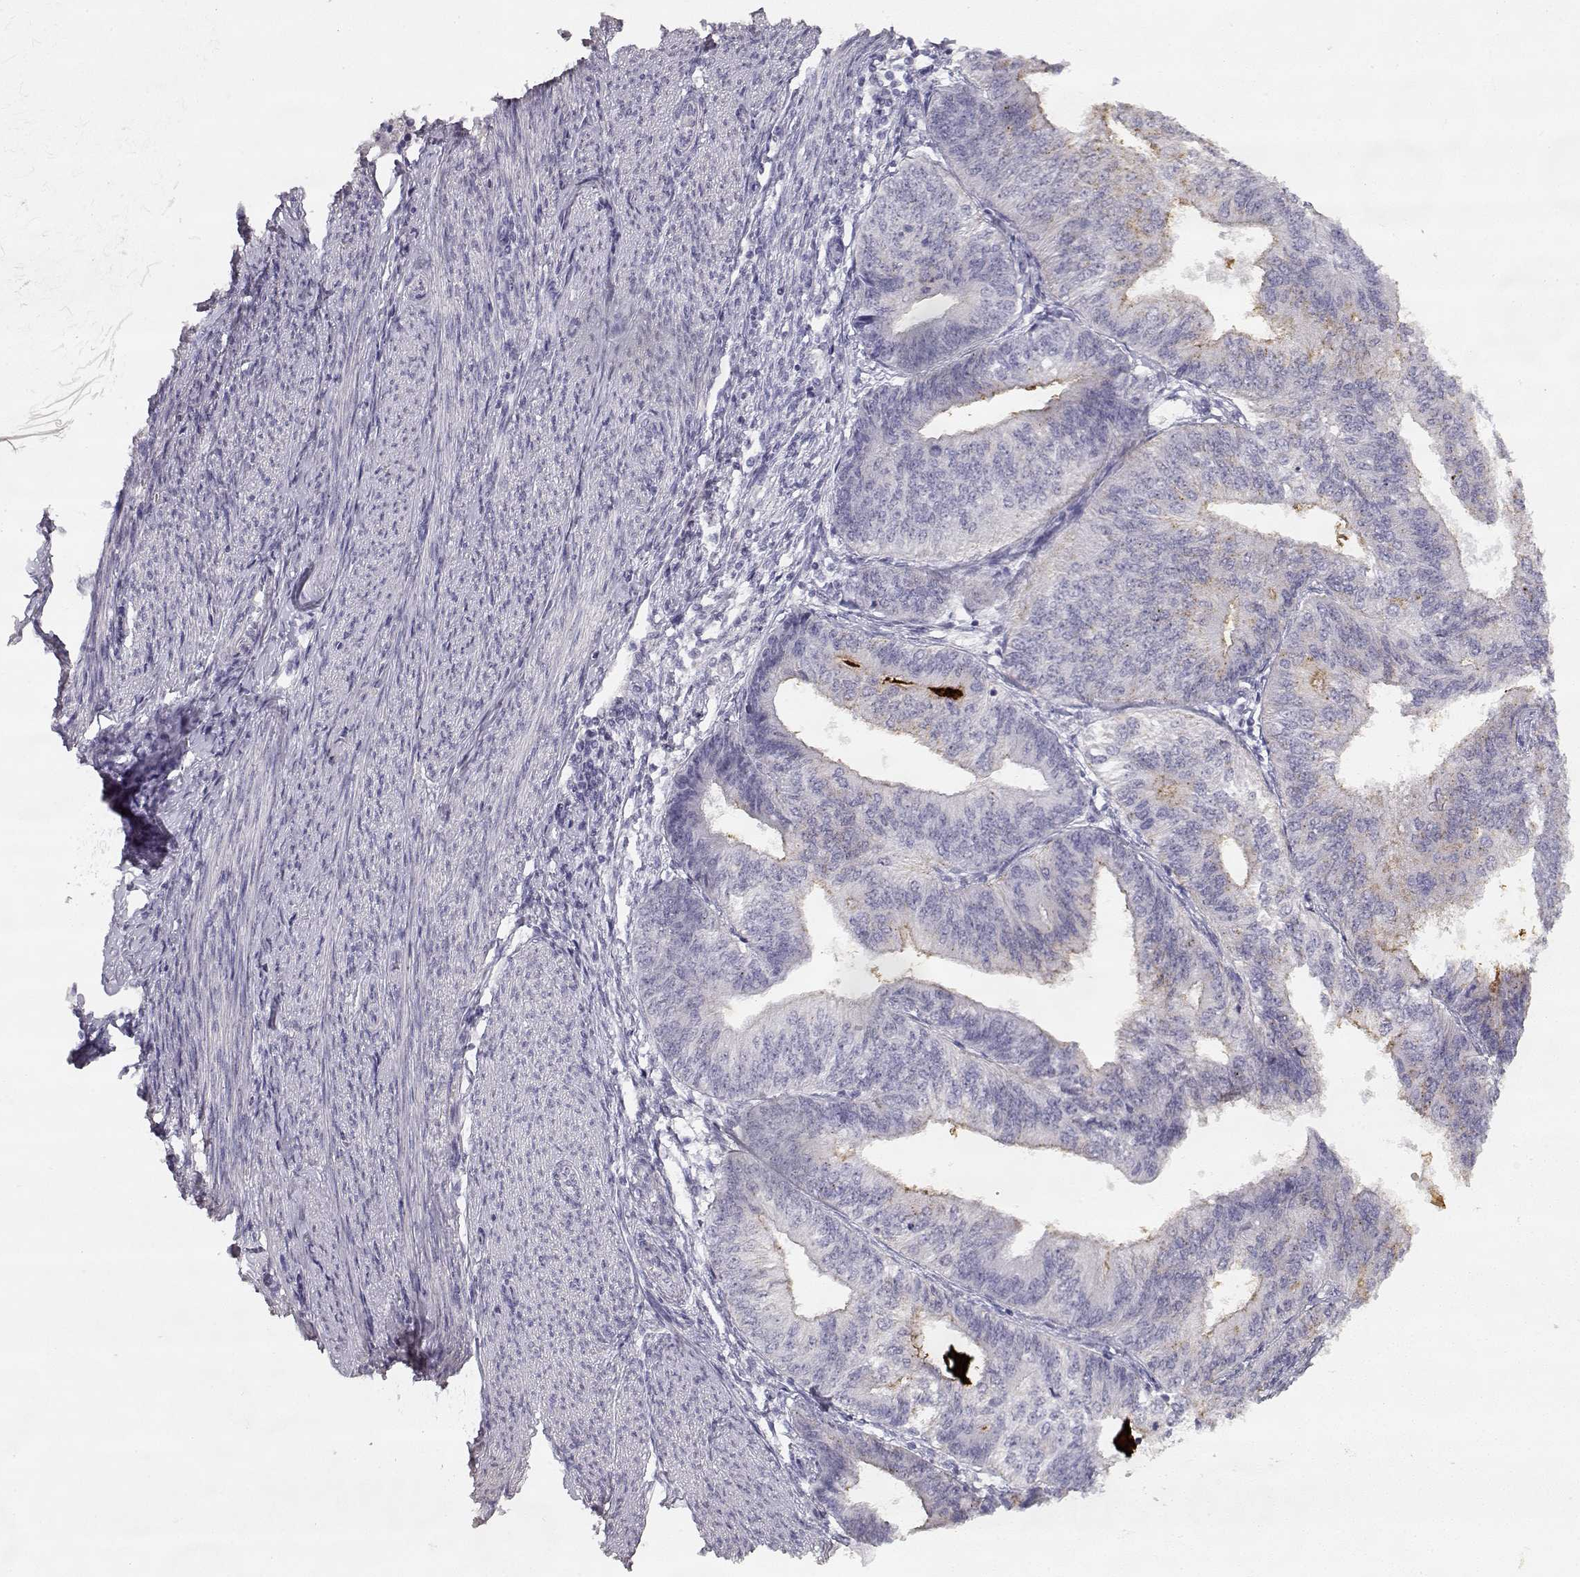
{"staining": {"intensity": "negative", "quantity": "none", "location": "none"}, "tissue": "endometrial cancer", "cell_type": "Tumor cells", "image_type": "cancer", "snomed": [{"axis": "morphology", "description": "Adenocarcinoma, NOS"}, {"axis": "topography", "description": "Endometrium"}], "caption": "A high-resolution histopathology image shows immunohistochemistry (IHC) staining of adenocarcinoma (endometrial), which demonstrates no significant expression in tumor cells.", "gene": "TPH2", "patient": {"sex": "female", "age": 58}}